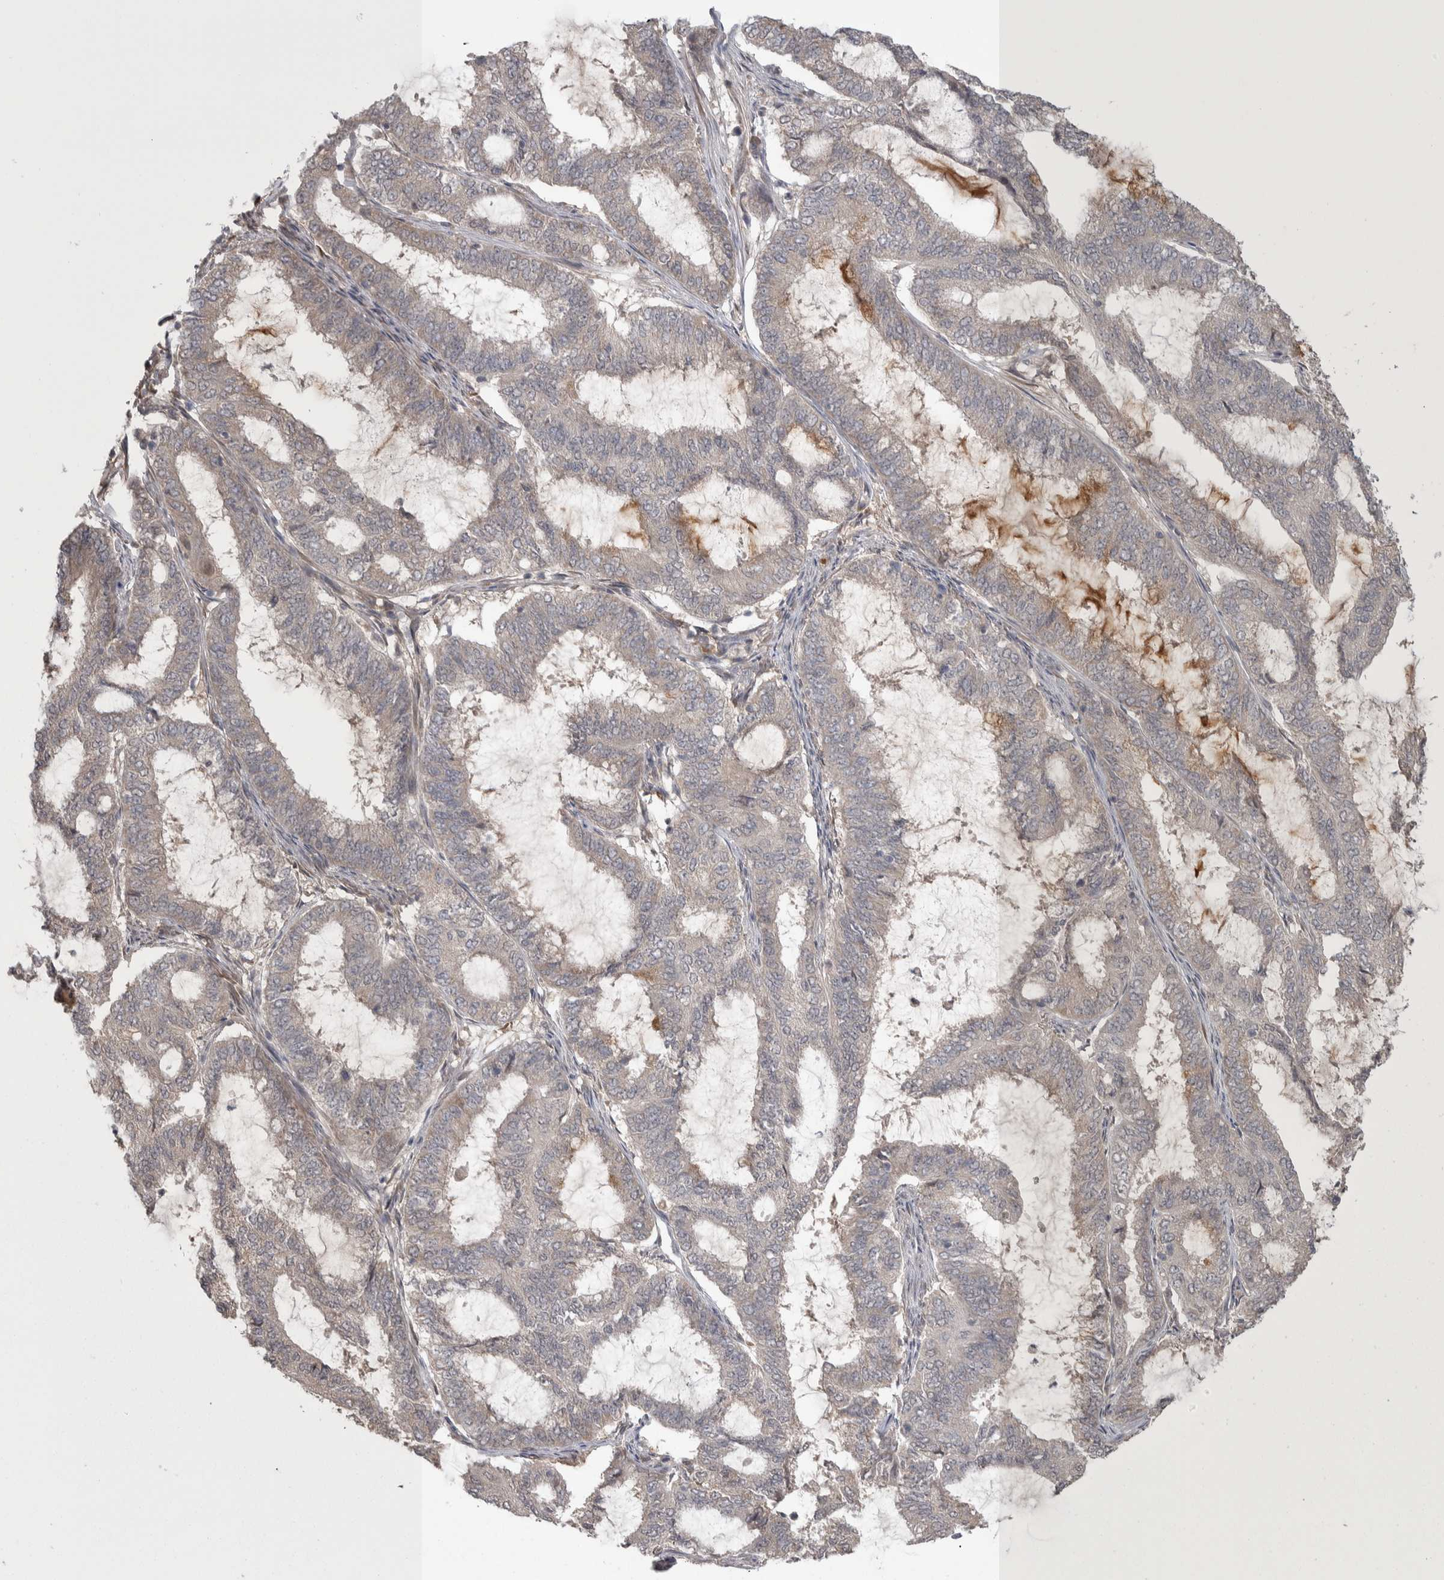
{"staining": {"intensity": "weak", "quantity": "<25%", "location": "cytoplasmic/membranous"}, "tissue": "endometrial cancer", "cell_type": "Tumor cells", "image_type": "cancer", "snomed": [{"axis": "morphology", "description": "Adenocarcinoma, NOS"}, {"axis": "topography", "description": "Endometrium"}], "caption": "Image shows no protein staining in tumor cells of endometrial cancer (adenocarcinoma) tissue.", "gene": "CUL2", "patient": {"sex": "female", "age": 51}}